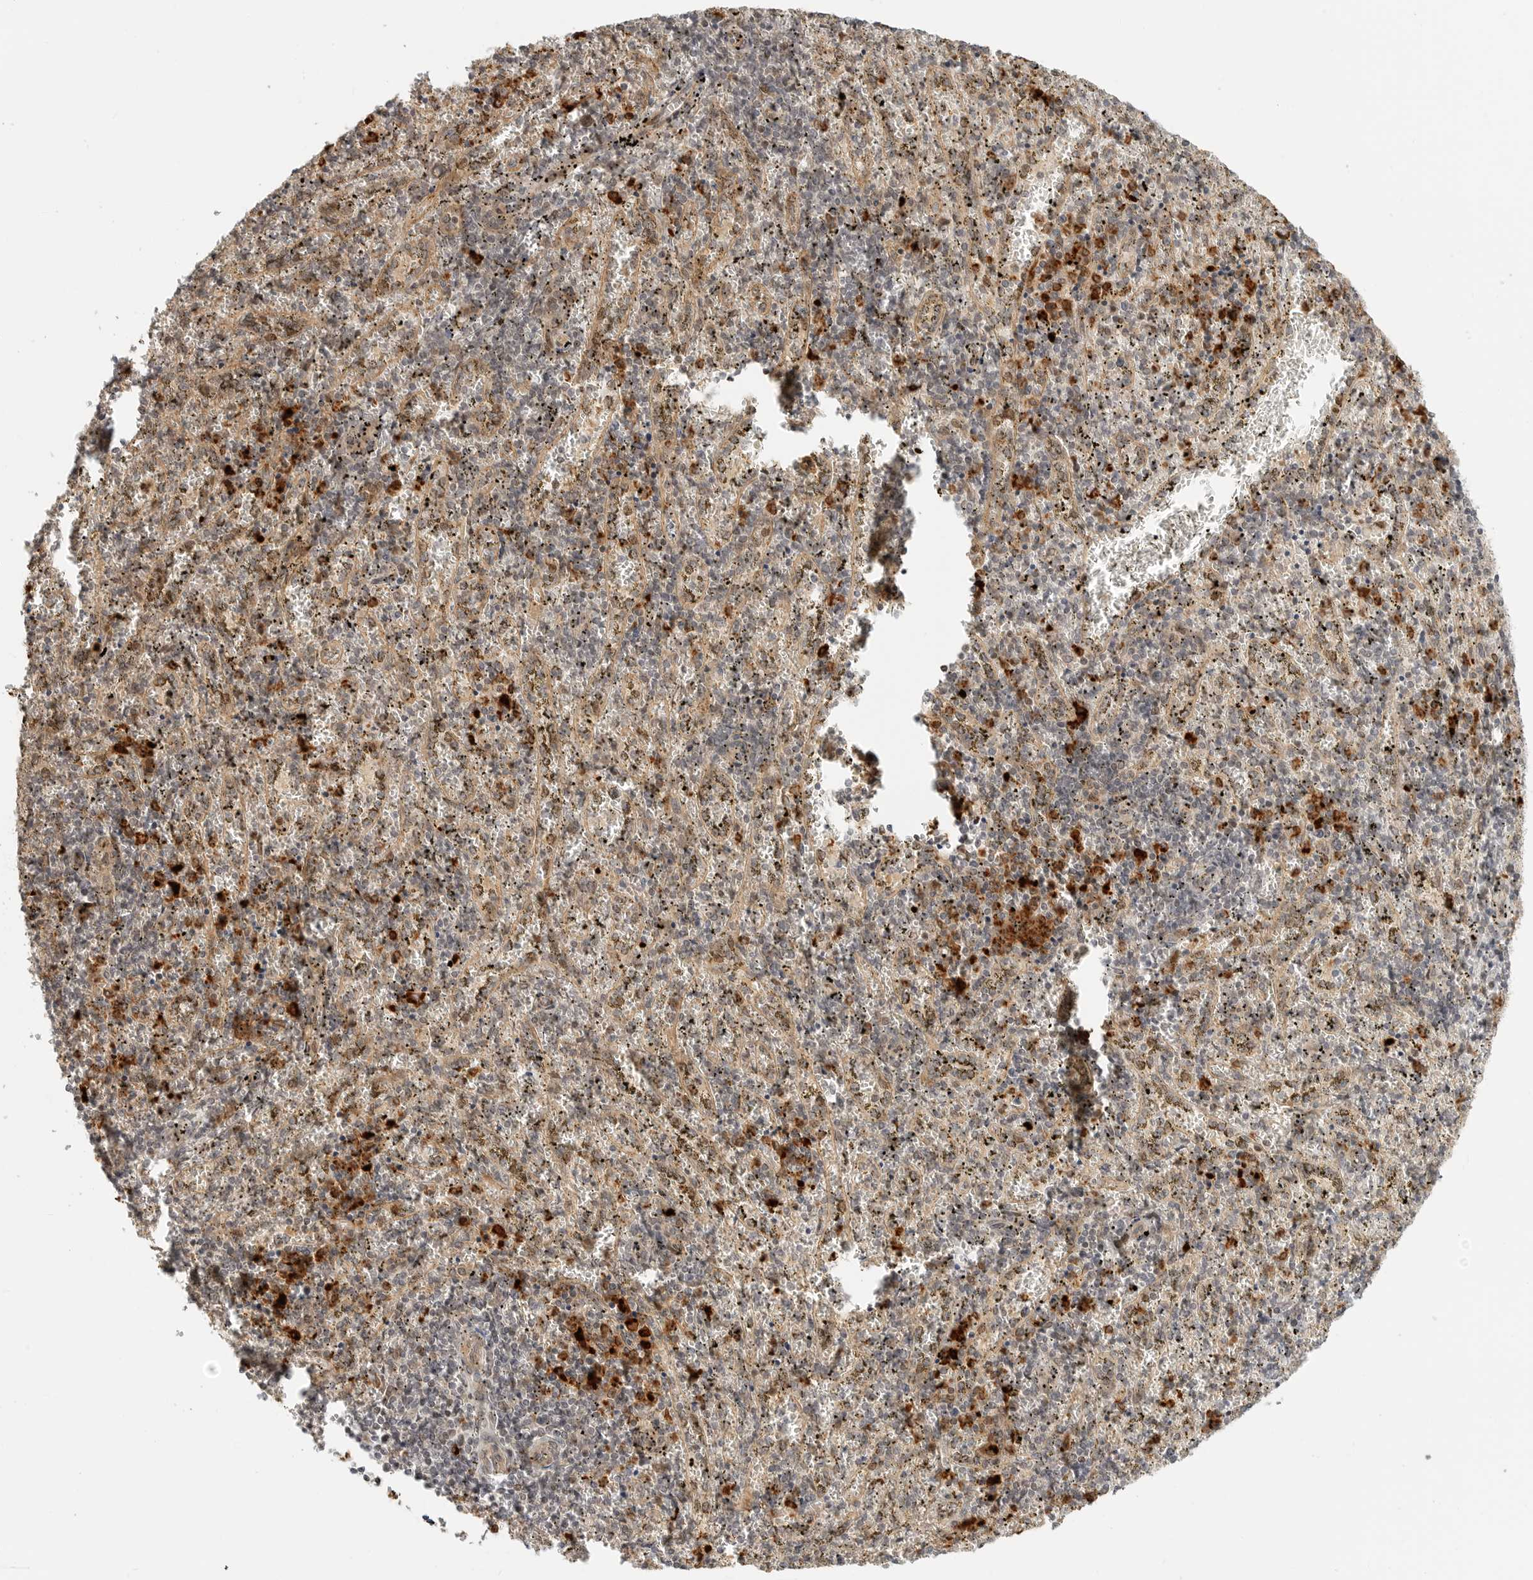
{"staining": {"intensity": "strong", "quantity": "25%-75%", "location": "cytoplasmic/membranous,nuclear"}, "tissue": "spleen", "cell_type": "Cells in red pulp", "image_type": "normal", "snomed": [{"axis": "morphology", "description": "Normal tissue, NOS"}, {"axis": "topography", "description": "Spleen"}], "caption": "Immunohistochemical staining of normal human spleen reveals high levels of strong cytoplasmic/membranous,nuclear positivity in about 25%-75% of cells in red pulp.", "gene": "DSCC1", "patient": {"sex": "male", "age": 11}}